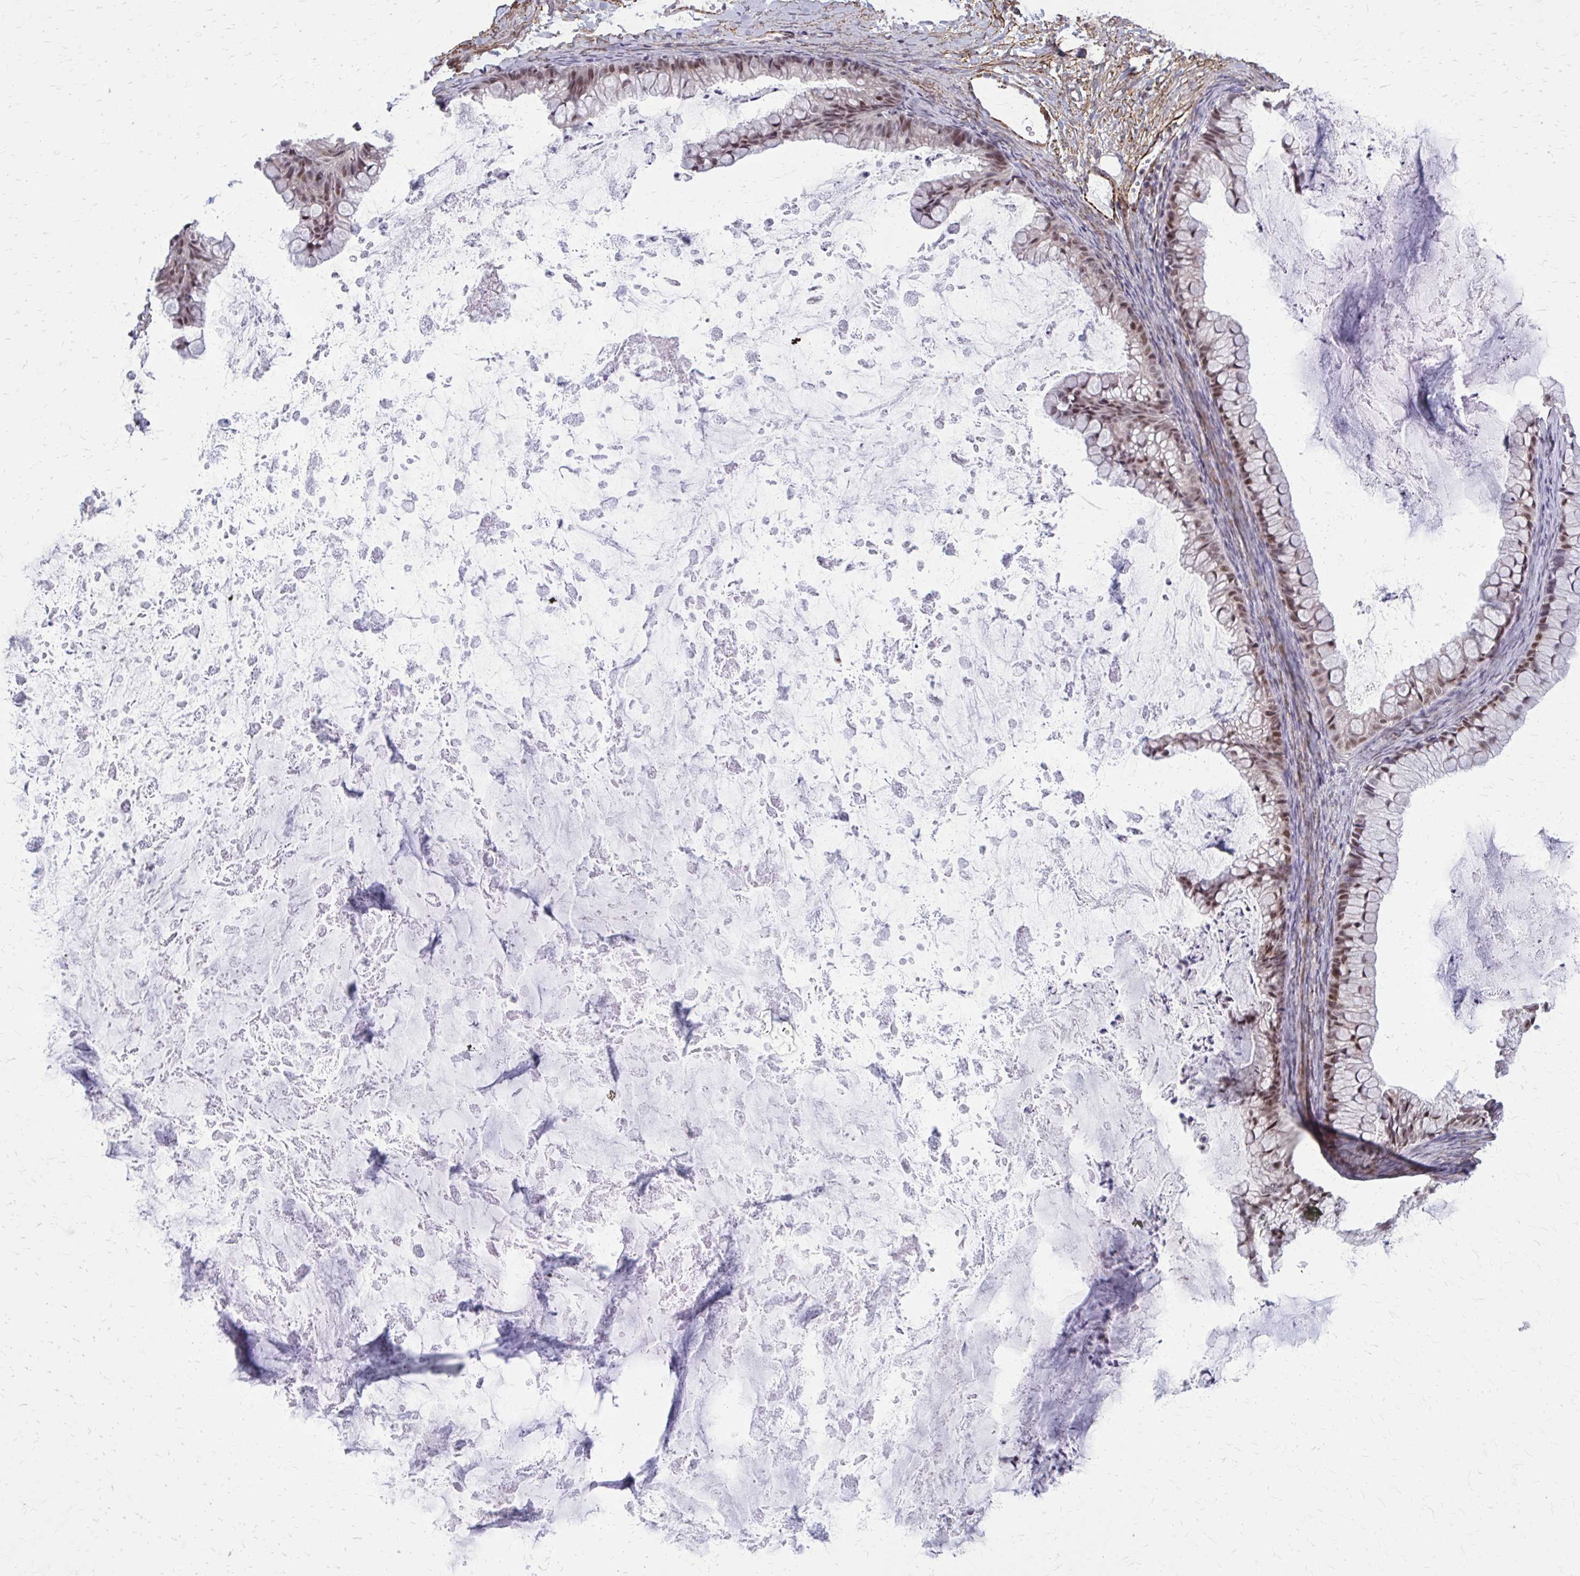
{"staining": {"intensity": "moderate", "quantity": ">75%", "location": "nuclear"}, "tissue": "ovarian cancer", "cell_type": "Tumor cells", "image_type": "cancer", "snomed": [{"axis": "morphology", "description": "Cystadenocarcinoma, mucinous, NOS"}, {"axis": "topography", "description": "Ovary"}], "caption": "A brown stain shows moderate nuclear expression of a protein in ovarian cancer (mucinous cystadenocarcinoma) tumor cells. The protein of interest is shown in brown color, while the nuclei are stained blue.", "gene": "NRBF2", "patient": {"sex": "female", "age": 35}}